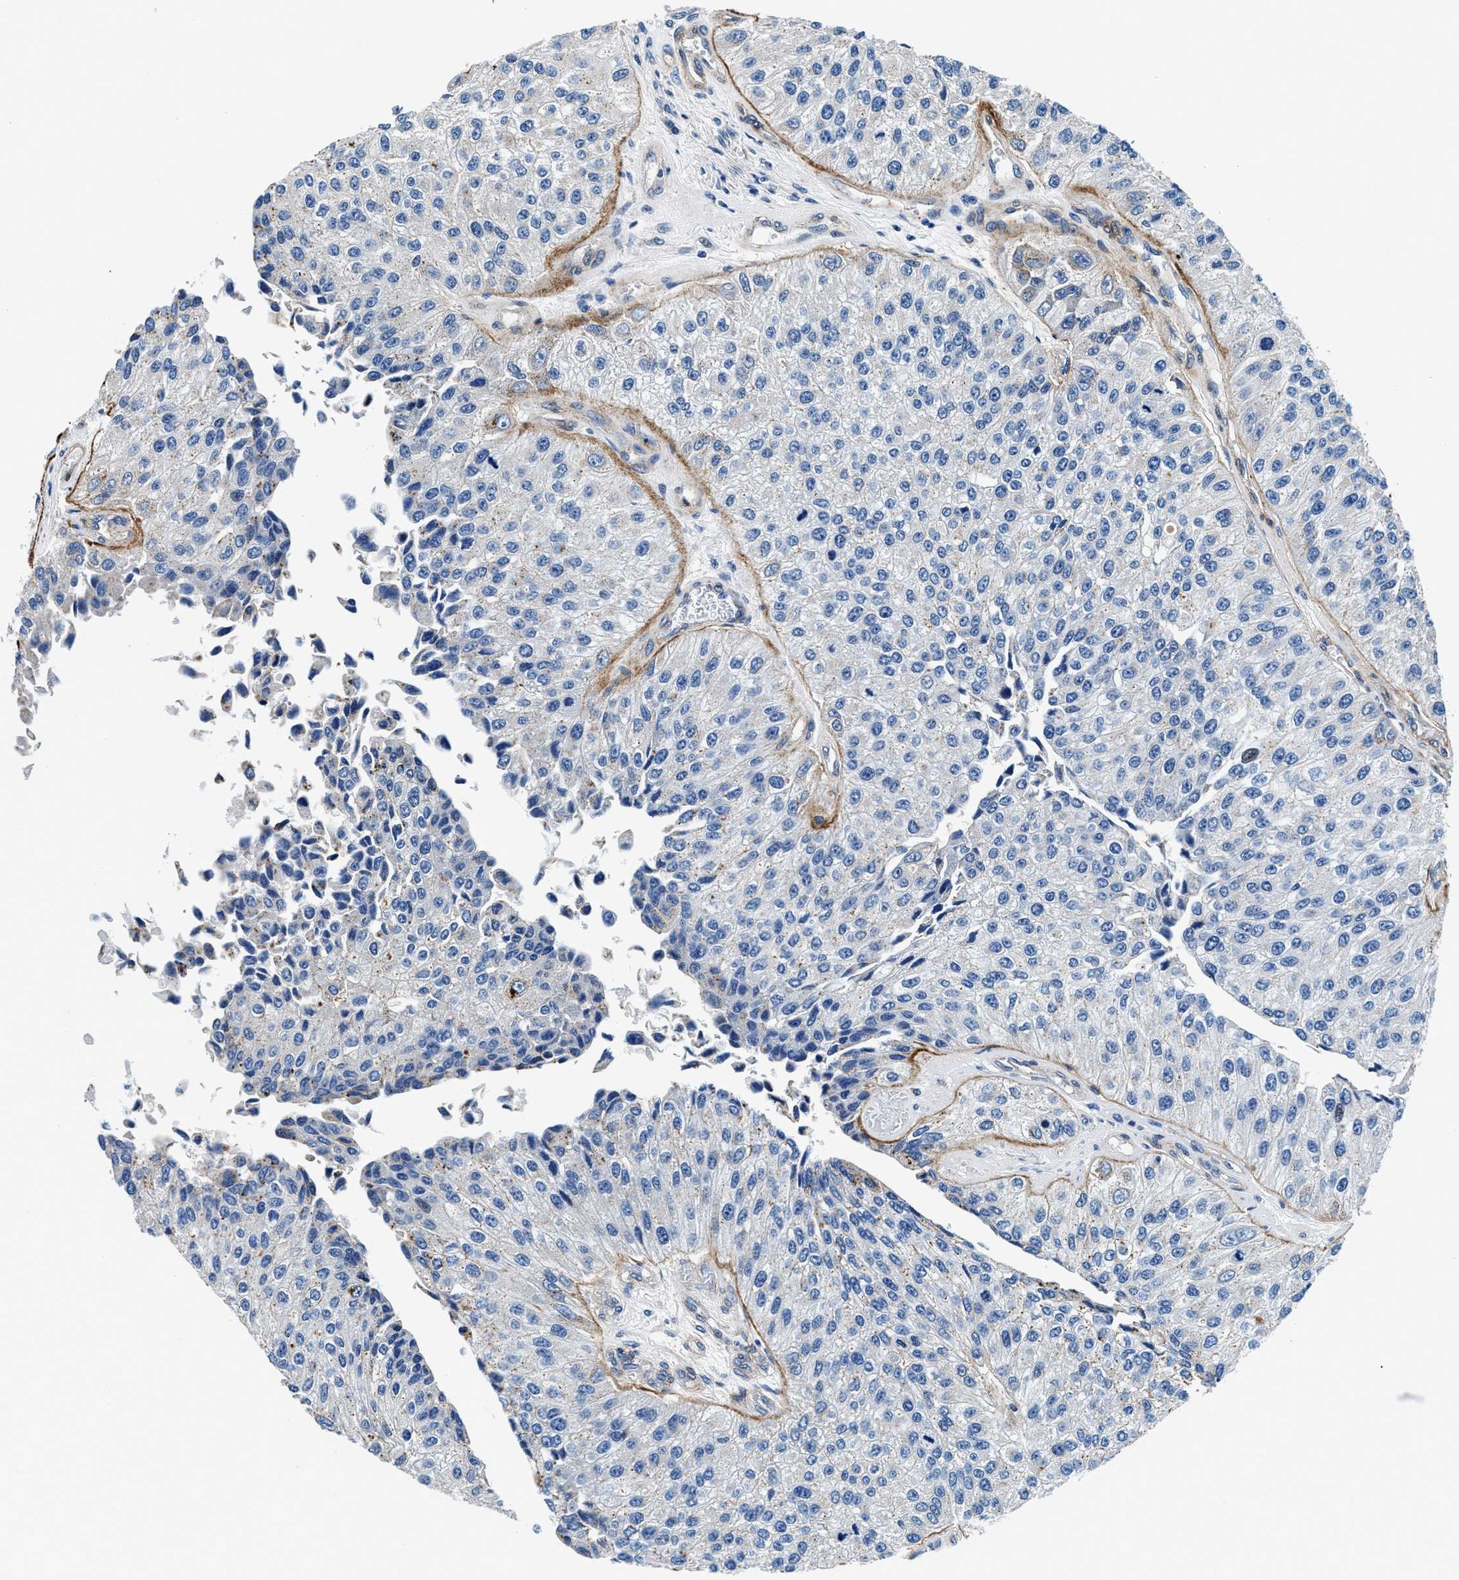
{"staining": {"intensity": "negative", "quantity": "none", "location": "none"}, "tissue": "urothelial cancer", "cell_type": "Tumor cells", "image_type": "cancer", "snomed": [{"axis": "morphology", "description": "Urothelial carcinoma, High grade"}, {"axis": "topography", "description": "Kidney"}, {"axis": "topography", "description": "Urinary bladder"}], "caption": "The immunohistochemistry micrograph has no significant staining in tumor cells of high-grade urothelial carcinoma tissue.", "gene": "DAG1", "patient": {"sex": "male", "age": 77}}